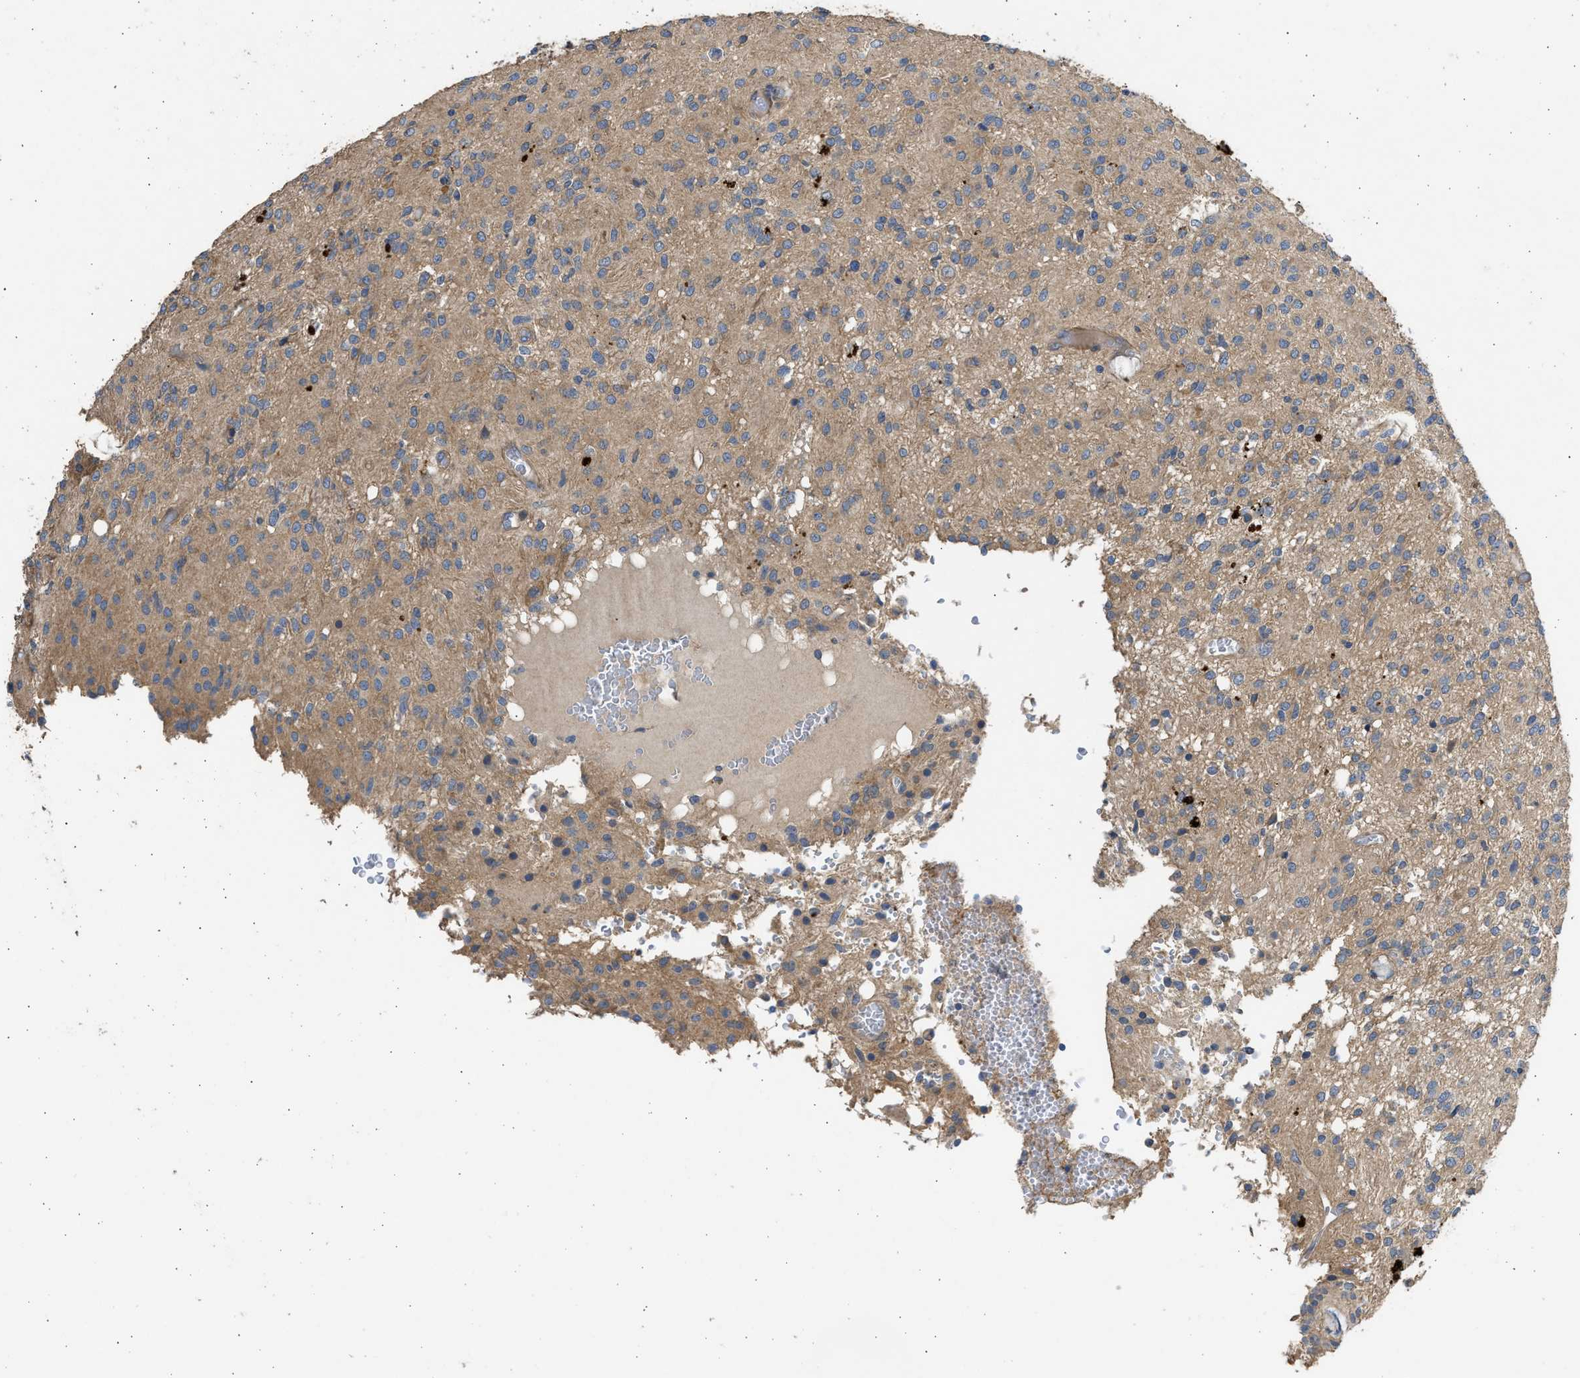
{"staining": {"intensity": "weak", "quantity": ">75%", "location": "cytoplasmic/membranous"}, "tissue": "glioma", "cell_type": "Tumor cells", "image_type": "cancer", "snomed": [{"axis": "morphology", "description": "Glioma, malignant, High grade"}, {"axis": "topography", "description": "Brain"}], "caption": "This is a photomicrograph of immunohistochemistry staining of malignant glioma (high-grade), which shows weak positivity in the cytoplasmic/membranous of tumor cells.", "gene": "CSRNP2", "patient": {"sex": "female", "age": 59}}